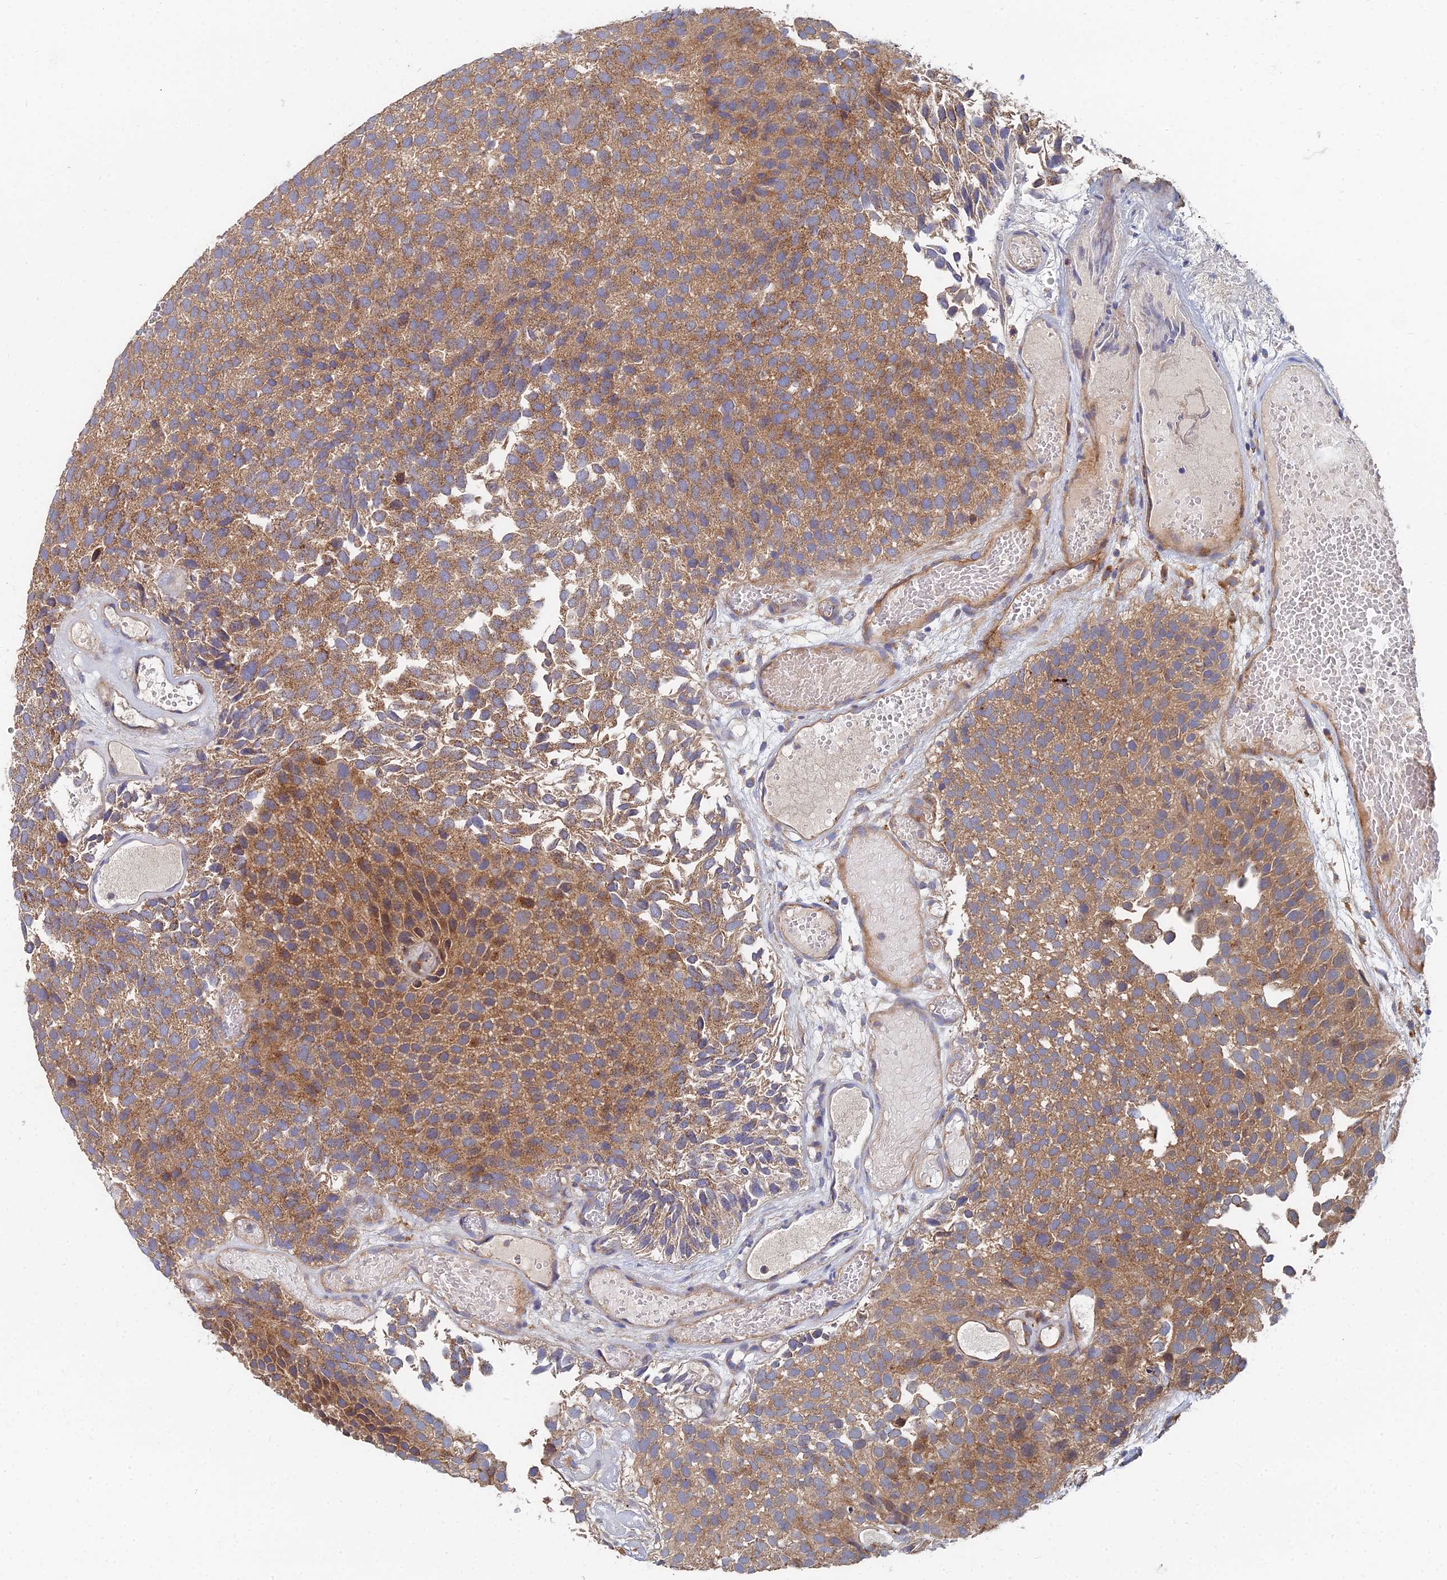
{"staining": {"intensity": "moderate", "quantity": ">75%", "location": "cytoplasmic/membranous"}, "tissue": "urothelial cancer", "cell_type": "Tumor cells", "image_type": "cancer", "snomed": [{"axis": "morphology", "description": "Urothelial carcinoma, Low grade"}, {"axis": "topography", "description": "Urinary bladder"}], "caption": "Immunohistochemical staining of human urothelial carcinoma (low-grade) shows medium levels of moderate cytoplasmic/membranous protein staining in approximately >75% of tumor cells.", "gene": "CCZ1", "patient": {"sex": "male", "age": 89}}